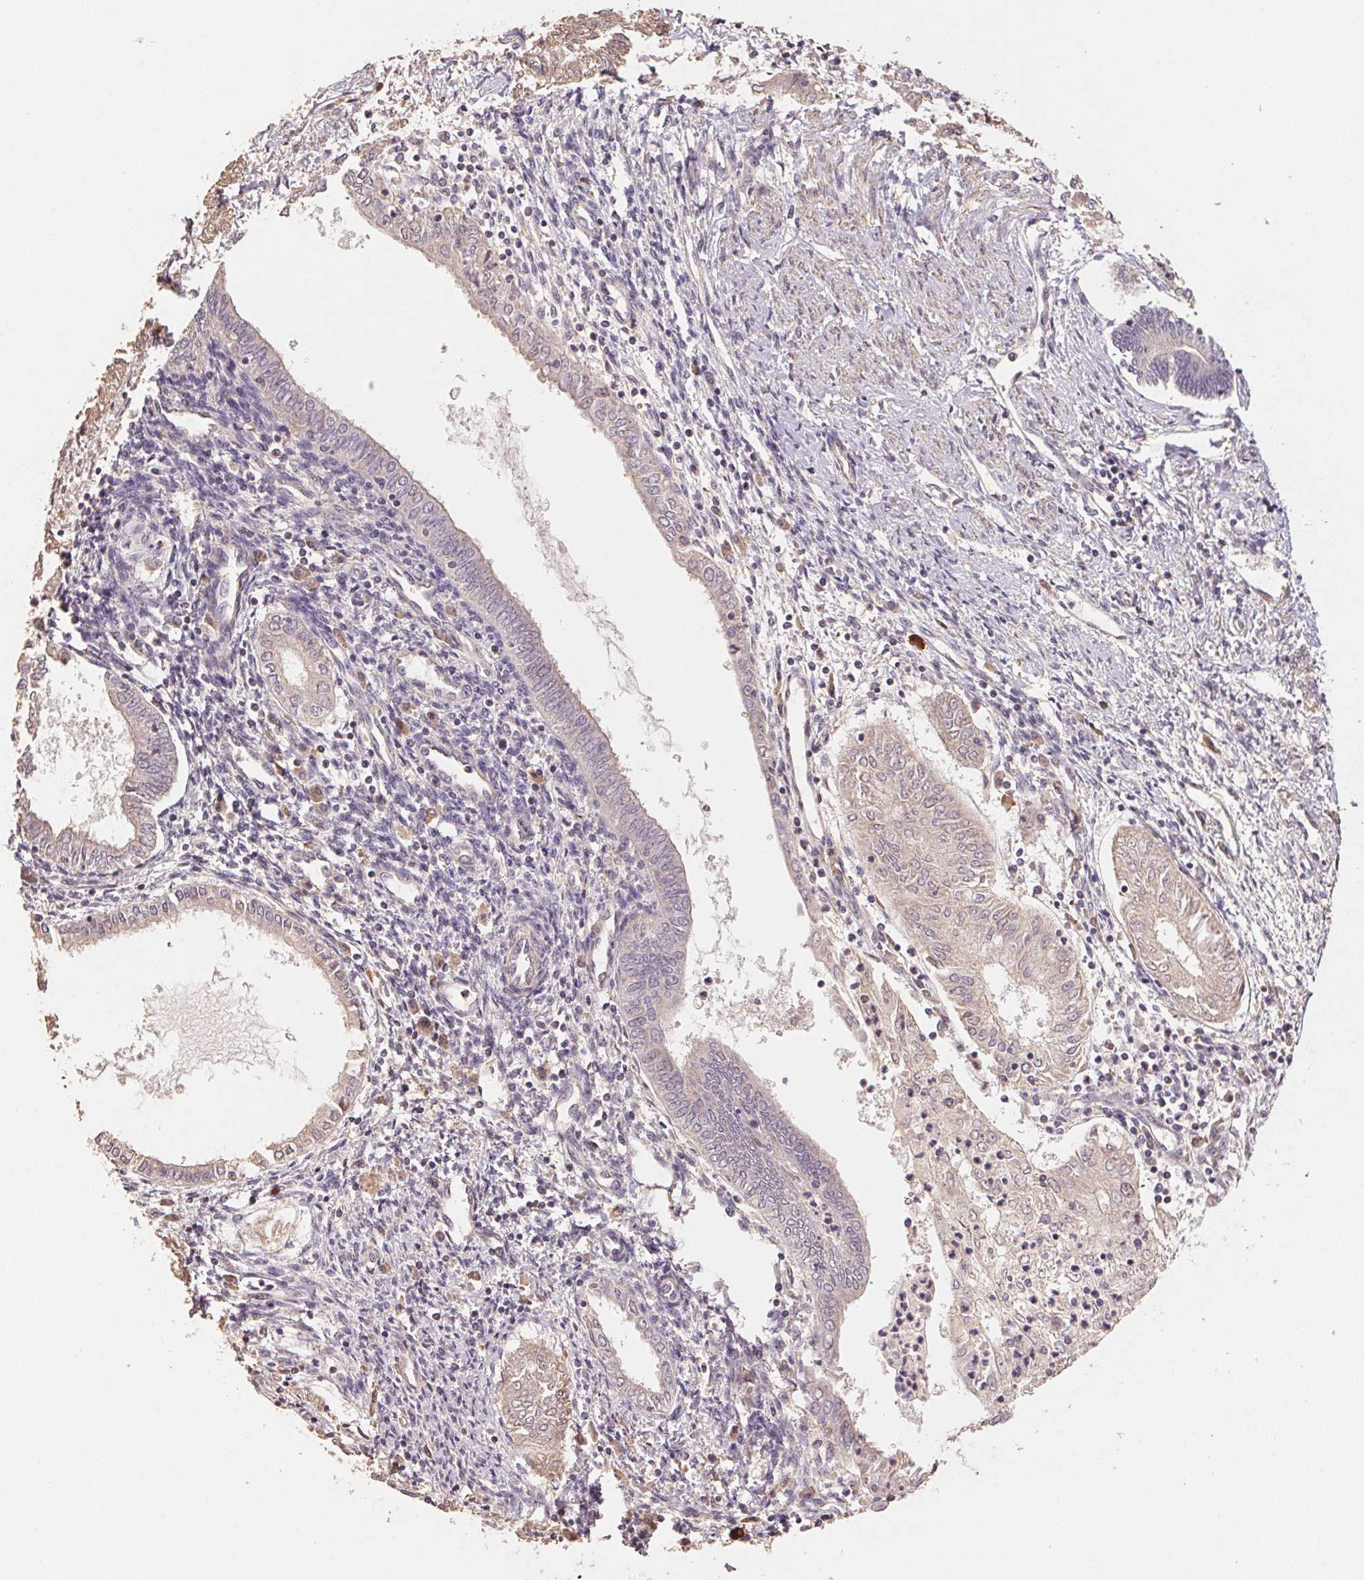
{"staining": {"intensity": "weak", "quantity": "<25%", "location": "cytoplasmic/membranous"}, "tissue": "endometrial cancer", "cell_type": "Tumor cells", "image_type": "cancer", "snomed": [{"axis": "morphology", "description": "Adenocarcinoma, NOS"}, {"axis": "topography", "description": "Endometrium"}], "caption": "Tumor cells show no significant protein expression in endometrial cancer.", "gene": "CENPF", "patient": {"sex": "female", "age": 68}}